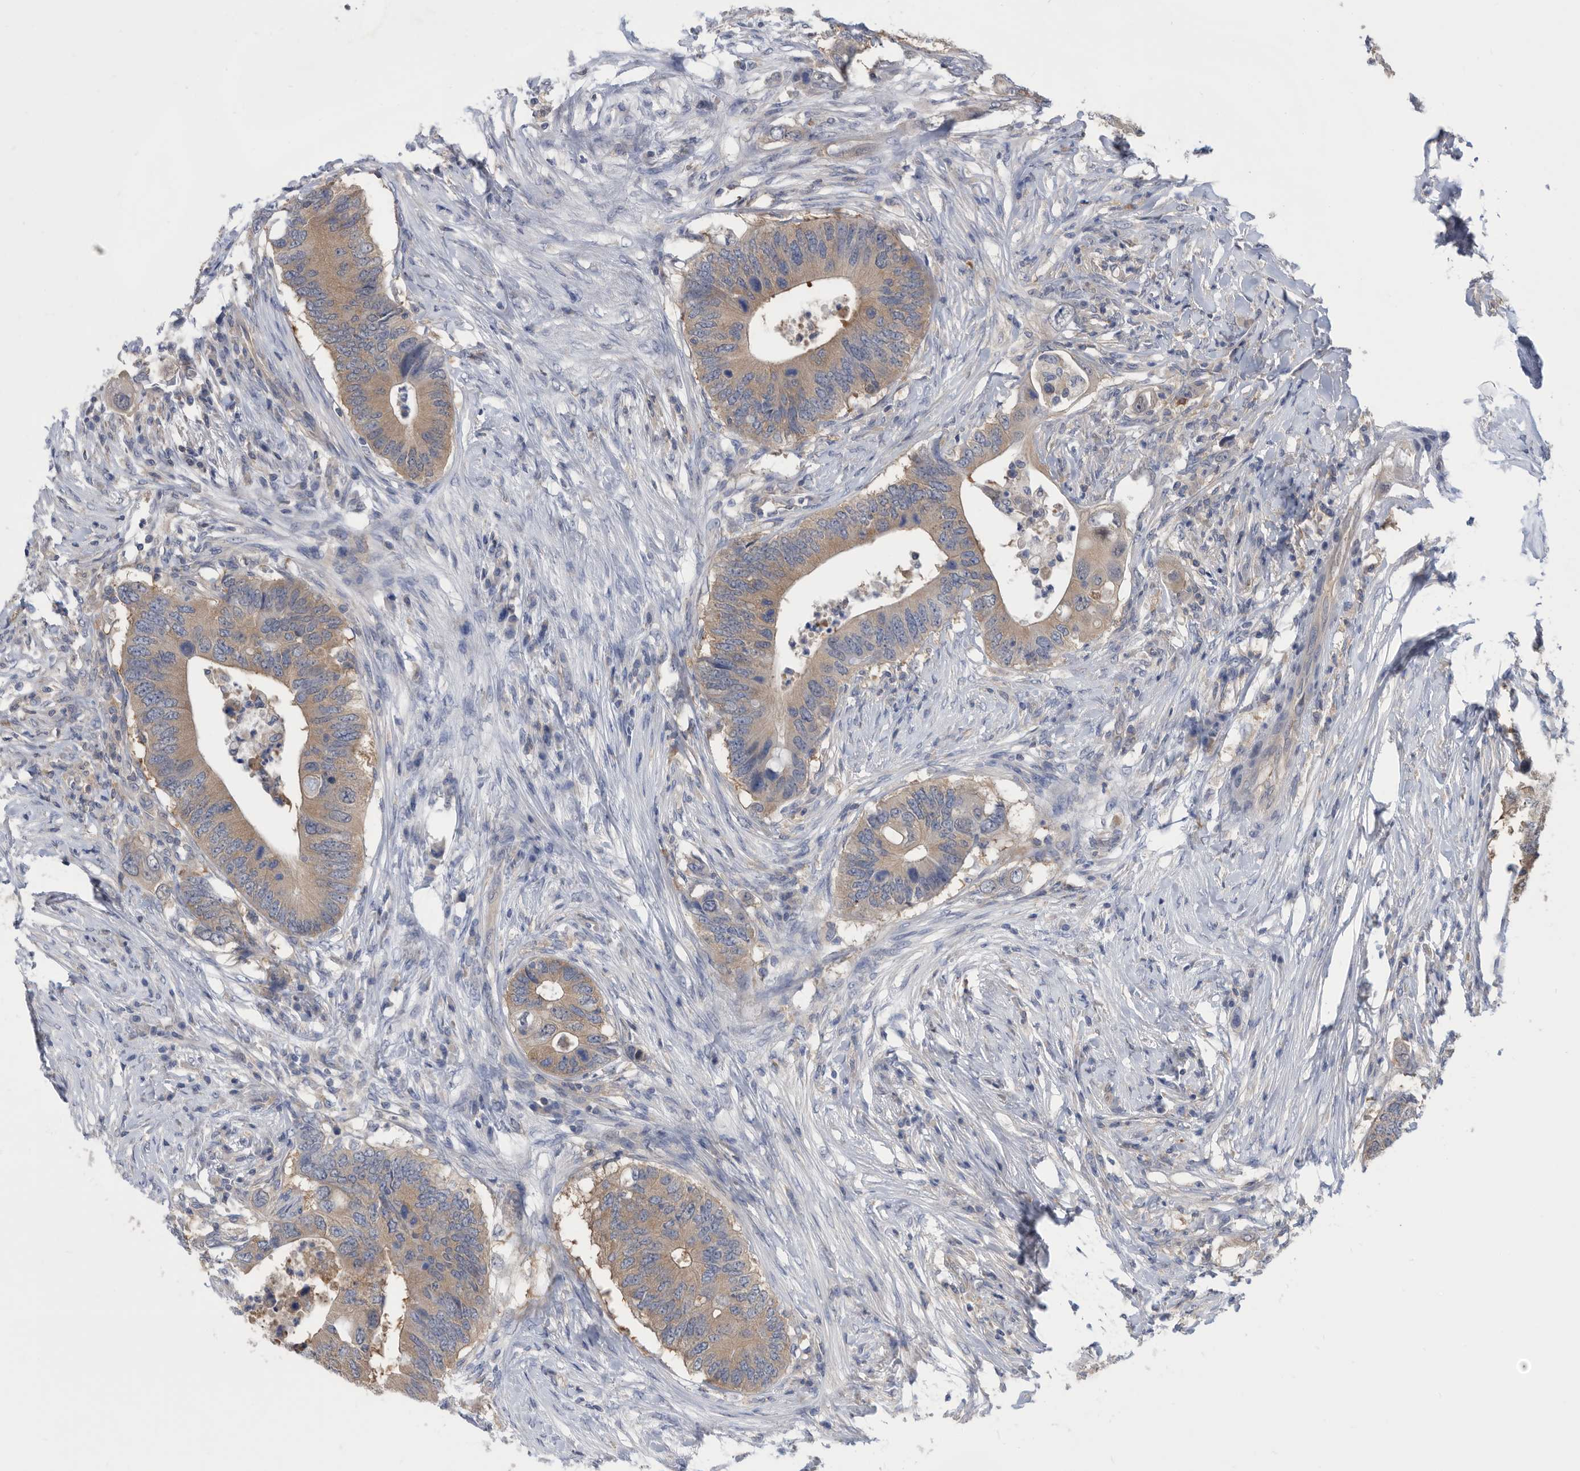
{"staining": {"intensity": "weak", "quantity": ">75%", "location": "cytoplasmic/membranous"}, "tissue": "colorectal cancer", "cell_type": "Tumor cells", "image_type": "cancer", "snomed": [{"axis": "morphology", "description": "Adenocarcinoma, NOS"}, {"axis": "topography", "description": "Colon"}], "caption": "A low amount of weak cytoplasmic/membranous staining is present in about >75% of tumor cells in colorectal adenocarcinoma tissue.", "gene": "CCT4", "patient": {"sex": "male", "age": 71}}